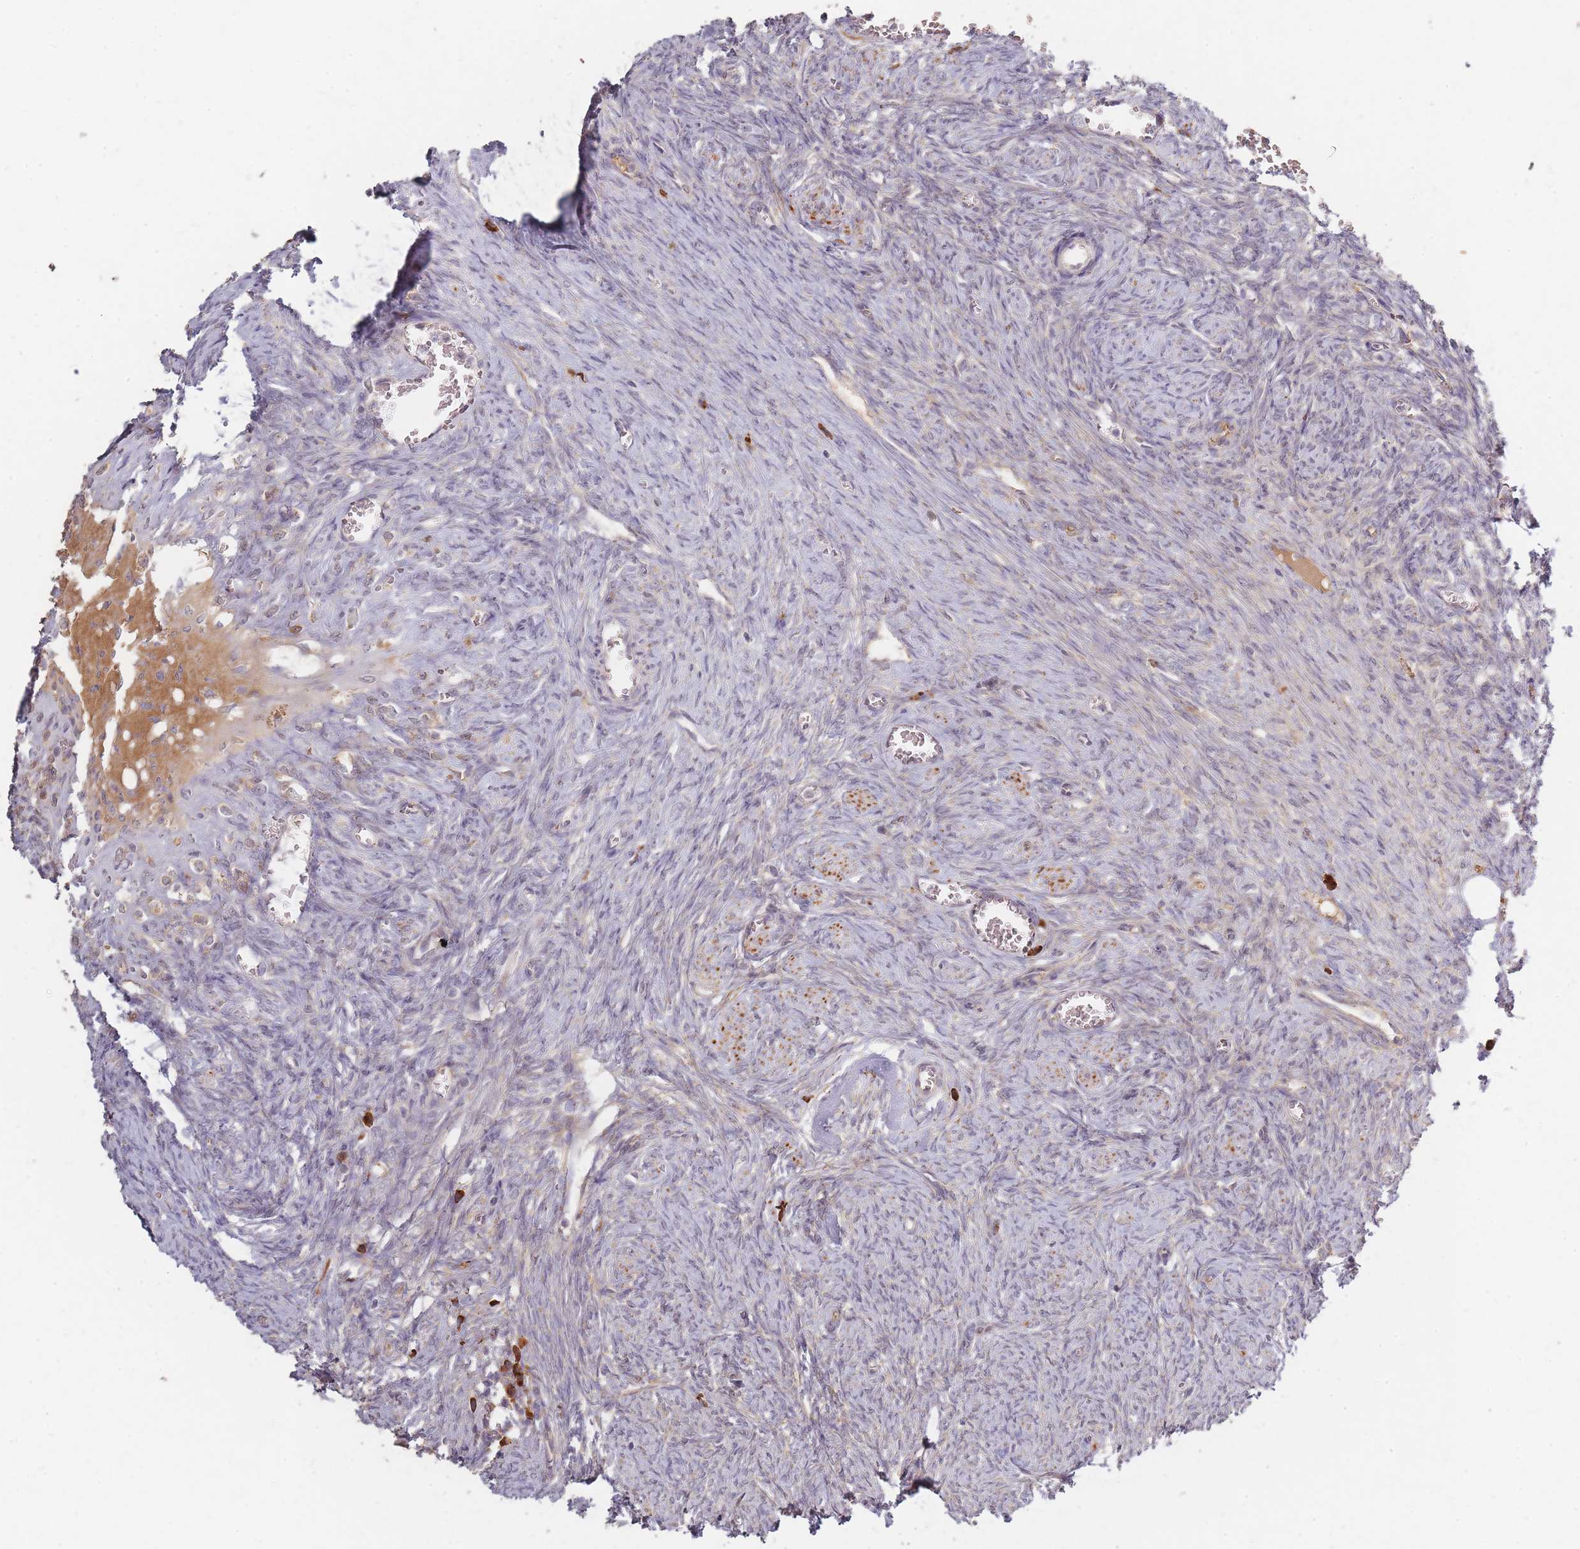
{"staining": {"intensity": "moderate", "quantity": "<25%", "location": "cytoplasmic/membranous"}, "tissue": "ovary", "cell_type": "Ovarian stroma cells", "image_type": "normal", "snomed": [{"axis": "morphology", "description": "Normal tissue, NOS"}, {"axis": "topography", "description": "Ovary"}], "caption": "Brown immunohistochemical staining in unremarkable ovary displays moderate cytoplasmic/membranous staining in about <25% of ovarian stroma cells.", "gene": "SMIM14", "patient": {"sex": "female", "age": 44}}